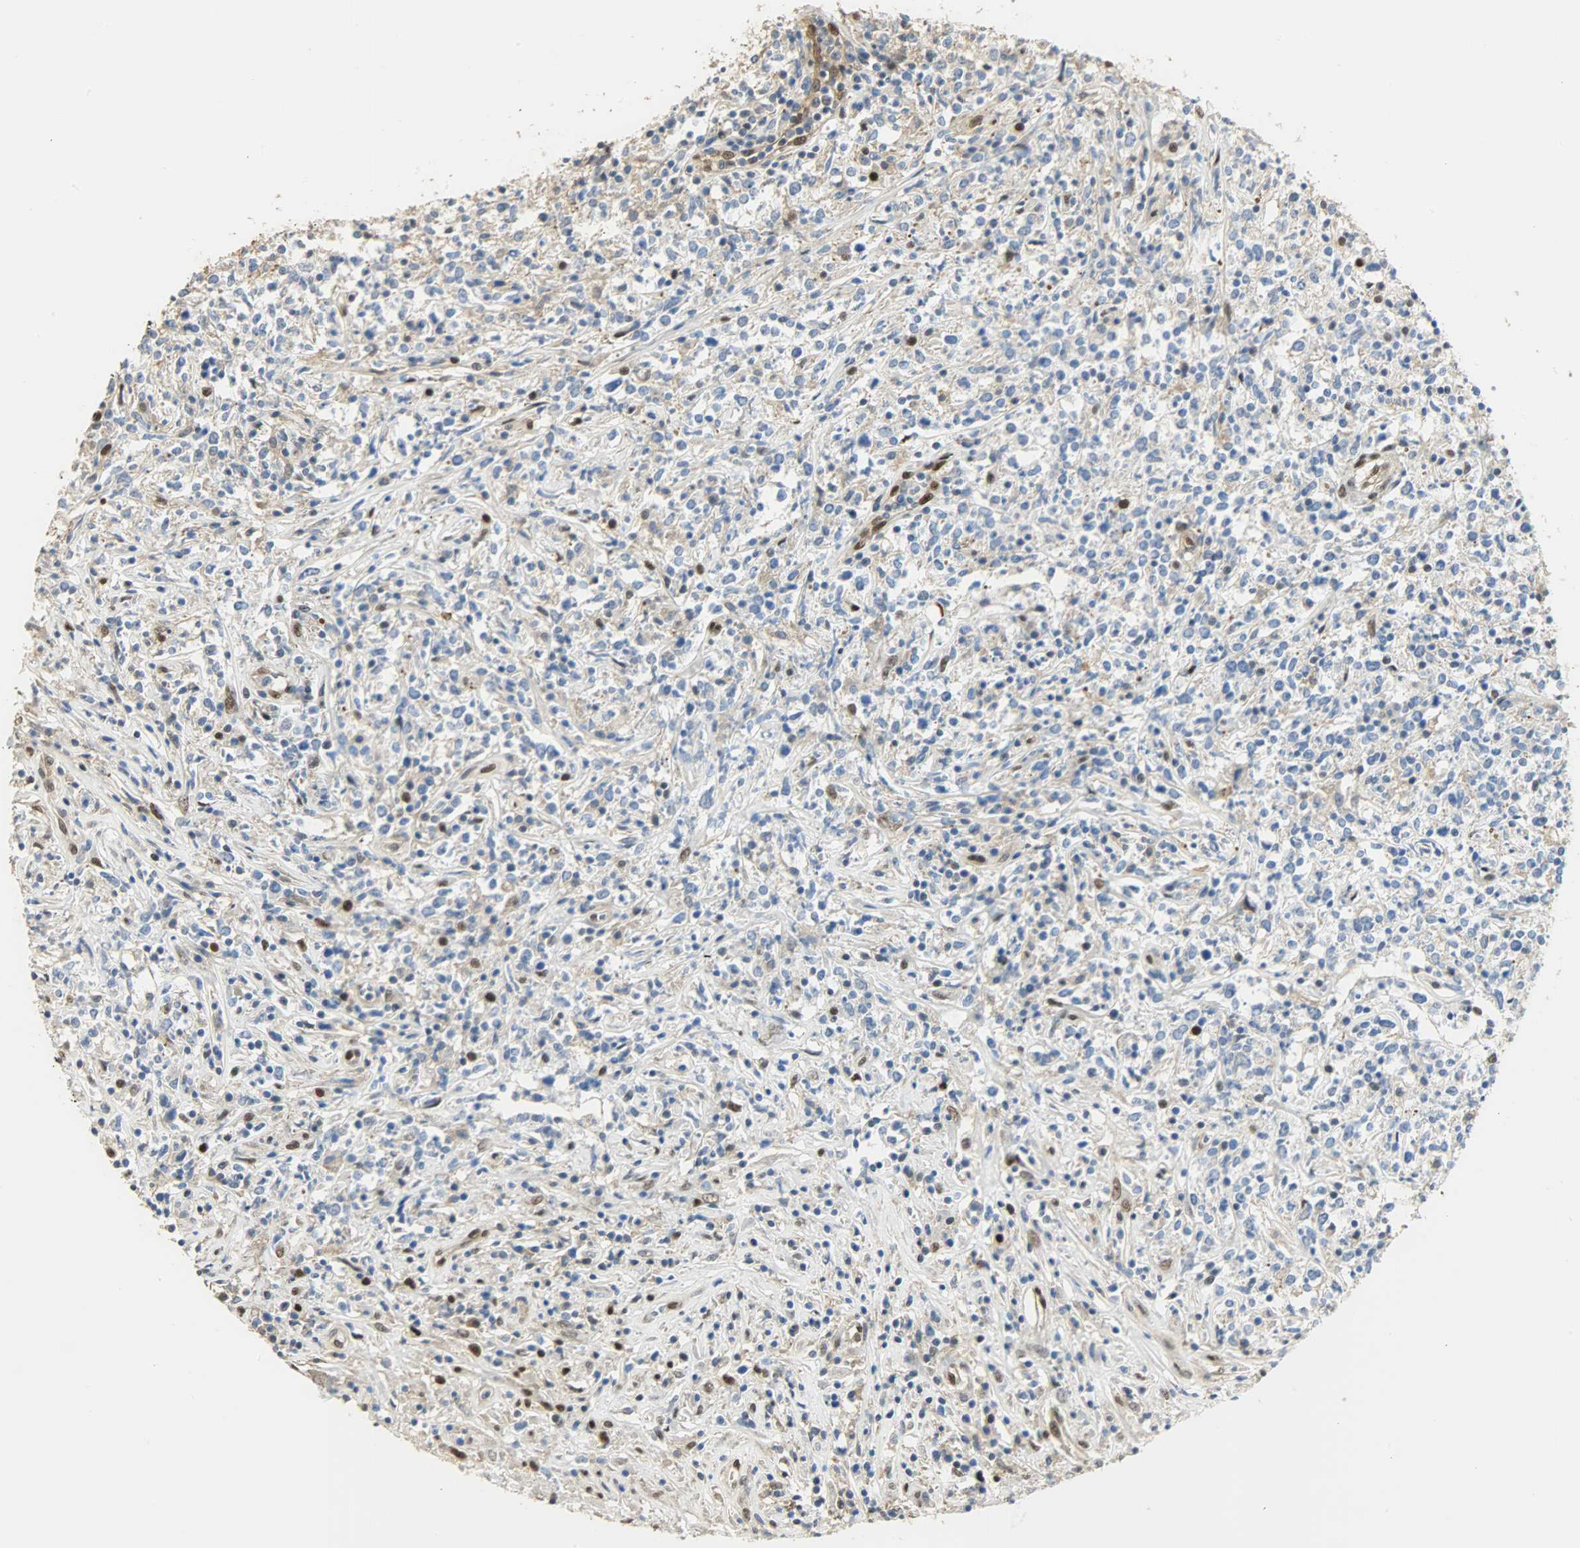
{"staining": {"intensity": "negative", "quantity": "none", "location": "none"}, "tissue": "lymphoma", "cell_type": "Tumor cells", "image_type": "cancer", "snomed": [{"axis": "morphology", "description": "Malignant lymphoma, non-Hodgkin's type, High grade"}, {"axis": "topography", "description": "Lymph node"}], "caption": "This is a micrograph of immunohistochemistry staining of high-grade malignant lymphoma, non-Hodgkin's type, which shows no expression in tumor cells.", "gene": "NPEPL1", "patient": {"sex": "female", "age": 84}}